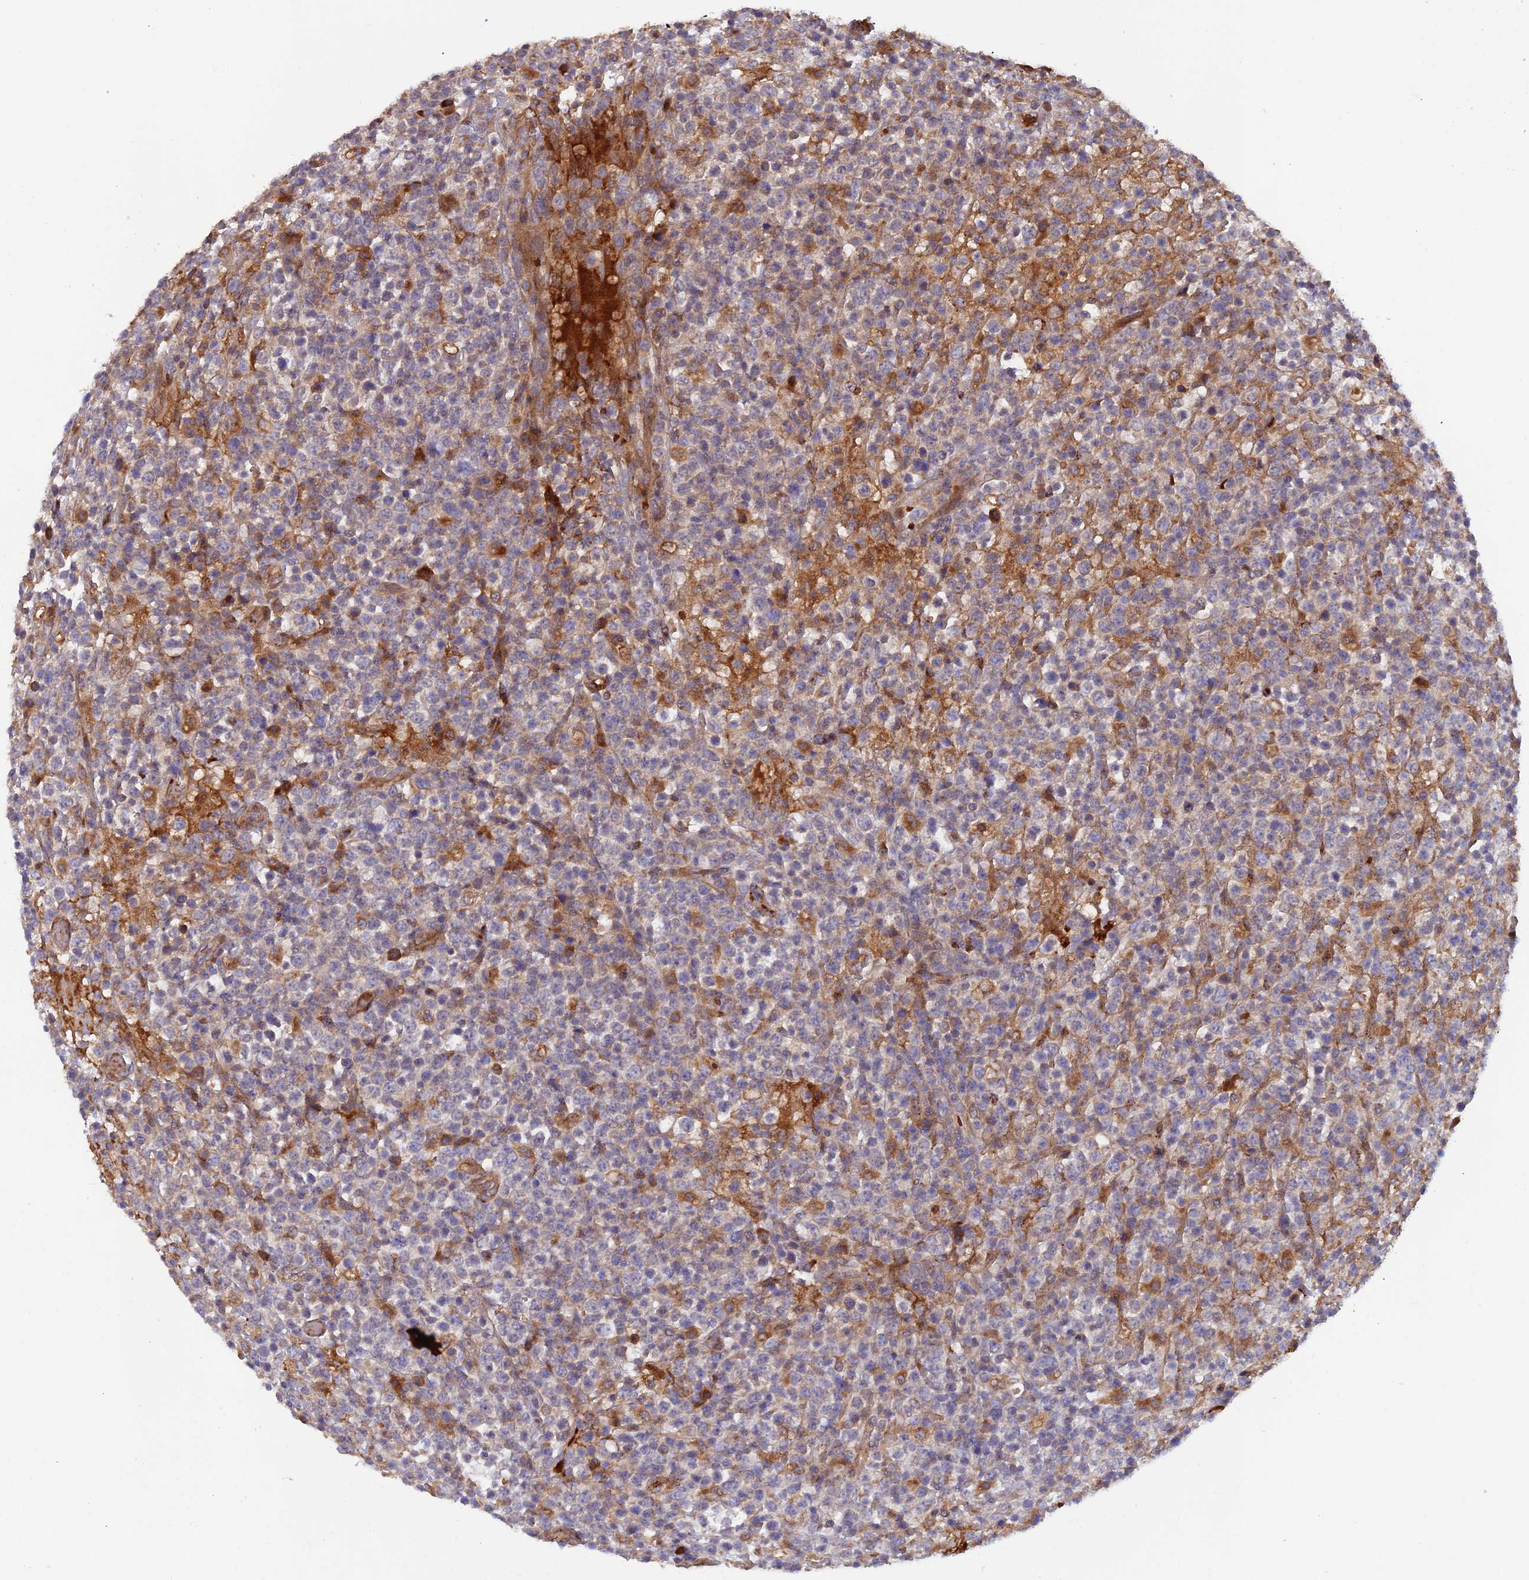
{"staining": {"intensity": "negative", "quantity": "none", "location": "none"}, "tissue": "lymphoma", "cell_type": "Tumor cells", "image_type": "cancer", "snomed": [{"axis": "morphology", "description": "Malignant lymphoma, non-Hodgkin's type, High grade"}, {"axis": "topography", "description": "Colon"}], "caption": "The IHC micrograph has no significant expression in tumor cells of malignant lymphoma, non-Hodgkin's type (high-grade) tissue.", "gene": "GMCL1", "patient": {"sex": "female", "age": 53}}